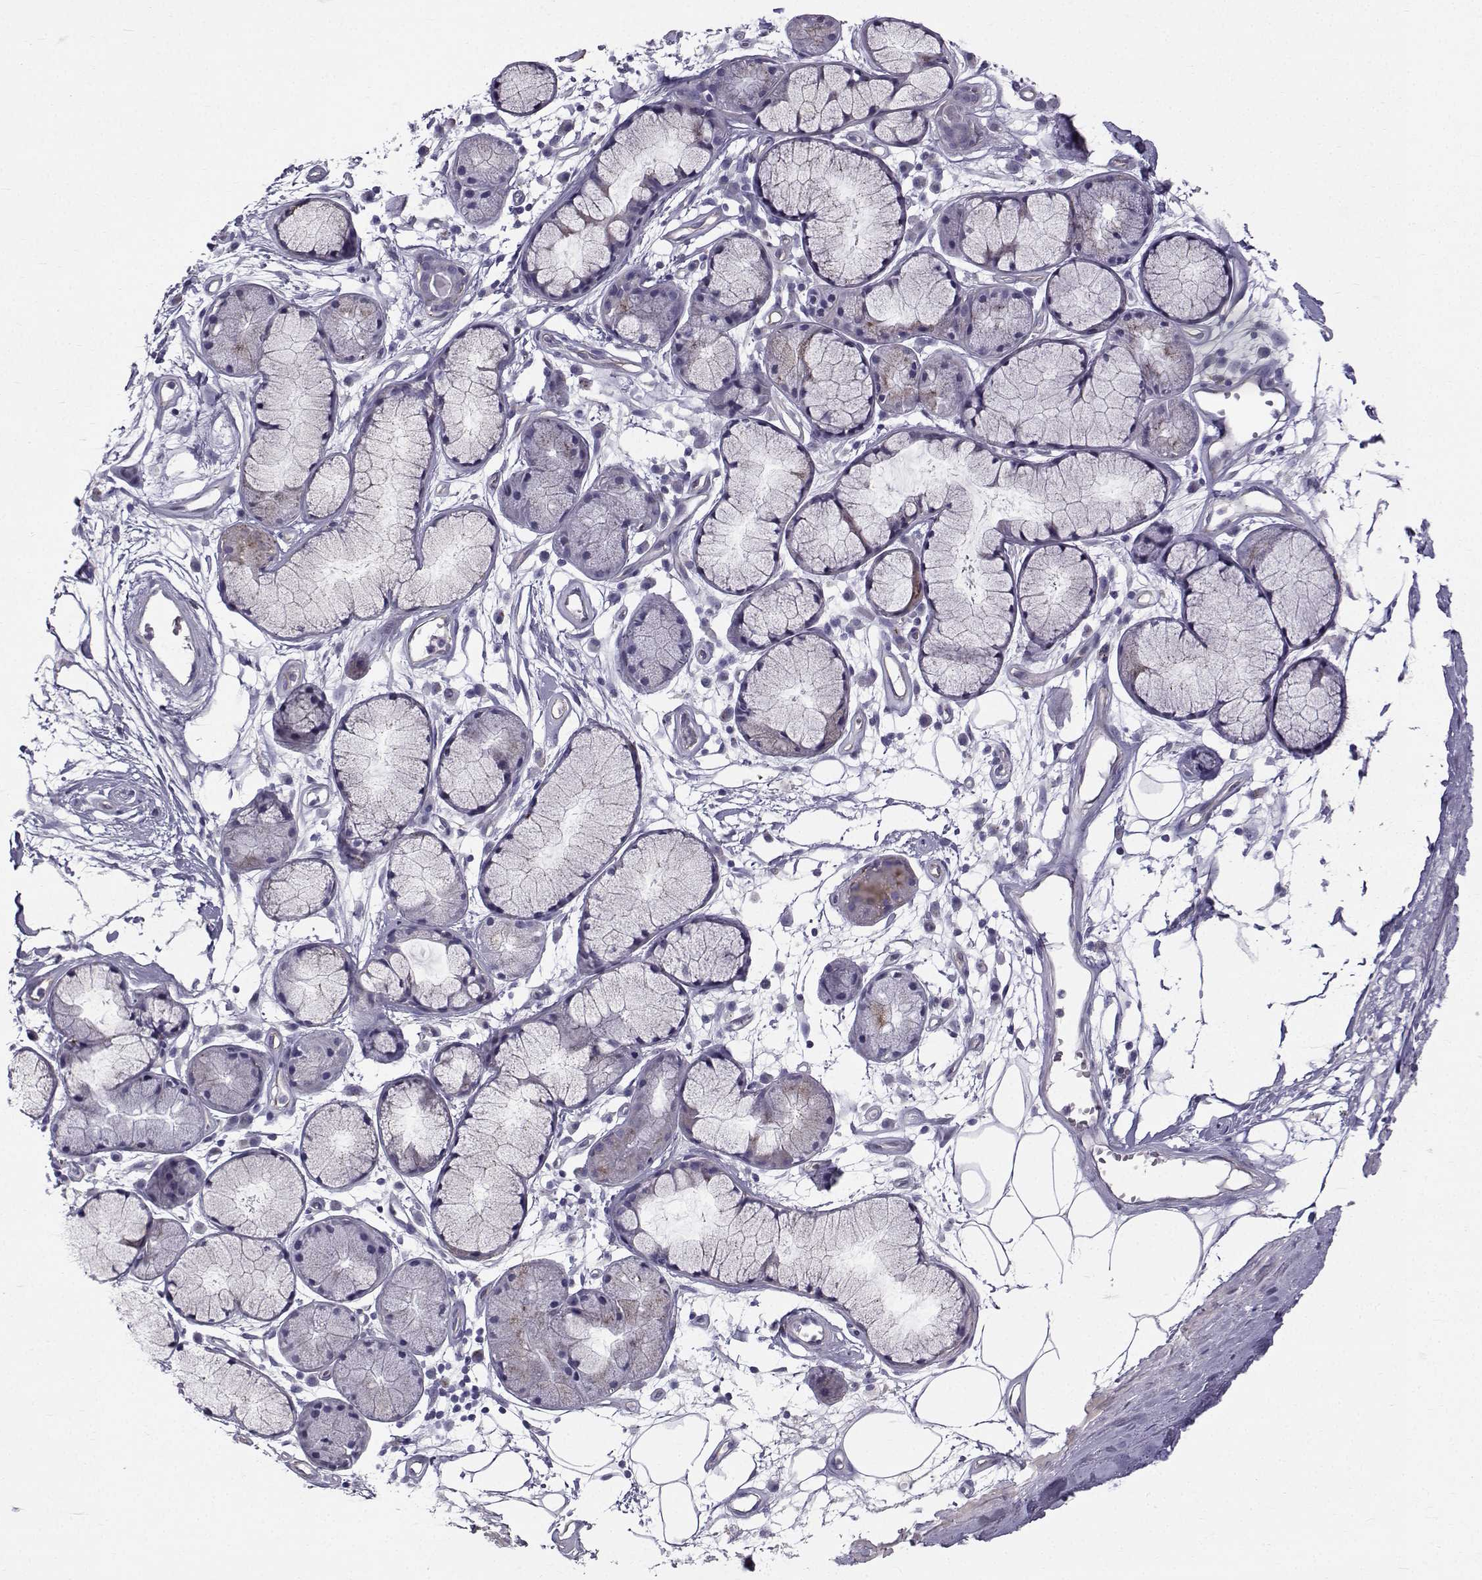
{"staining": {"intensity": "negative", "quantity": "none", "location": "none"}, "tissue": "adipose tissue", "cell_type": "Adipocytes", "image_type": "normal", "snomed": [{"axis": "morphology", "description": "Normal tissue, NOS"}, {"axis": "morphology", "description": "Squamous cell carcinoma, NOS"}, {"axis": "topography", "description": "Cartilage tissue"}, {"axis": "topography", "description": "Lung"}], "caption": "High magnification brightfield microscopy of normal adipose tissue stained with DAB (brown) and counterstained with hematoxylin (blue): adipocytes show no significant expression.", "gene": "CALCR", "patient": {"sex": "male", "age": 66}}